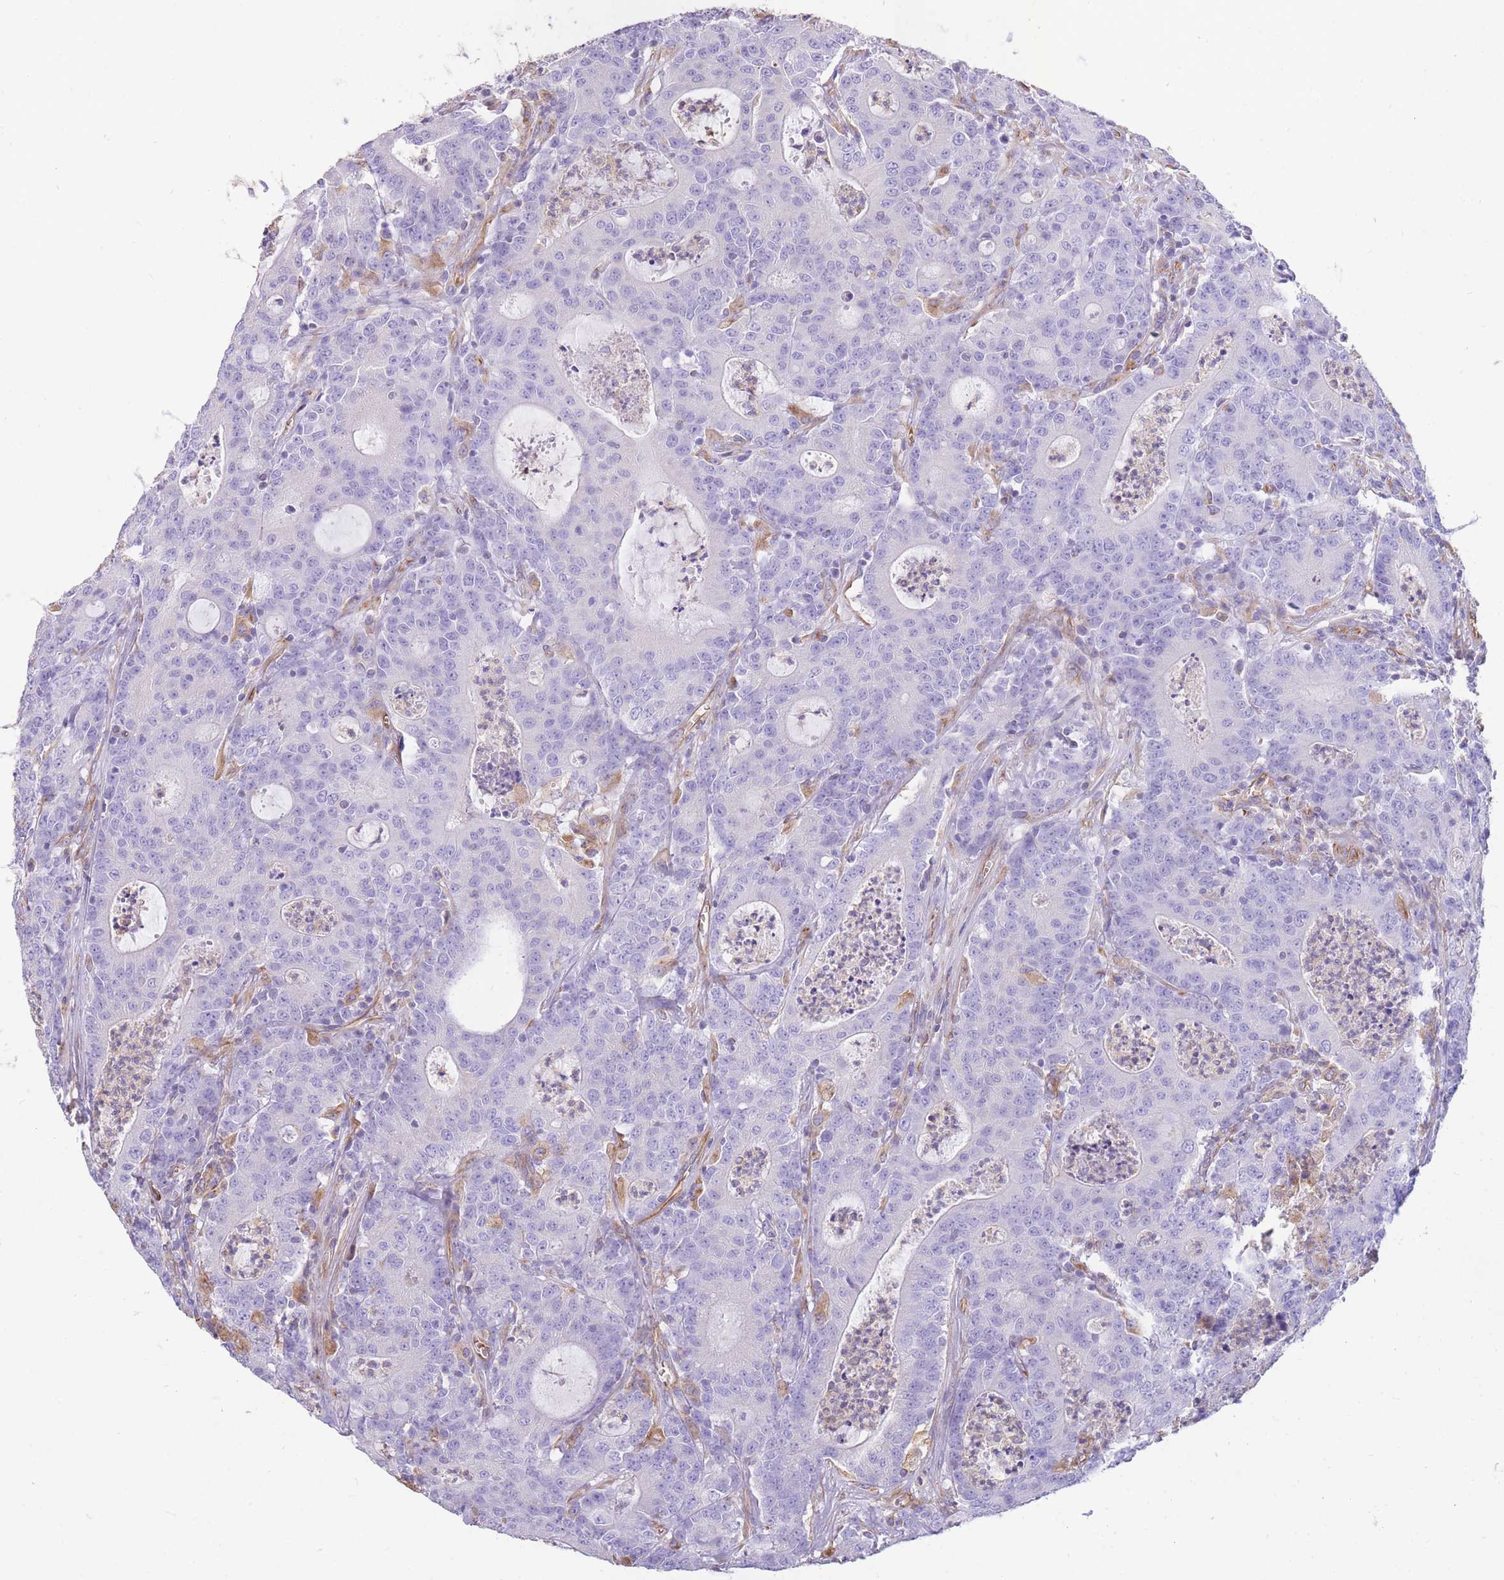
{"staining": {"intensity": "negative", "quantity": "none", "location": "none"}, "tissue": "colorectal cancer", "cell_type": "Tumor cells", "image_type": "cancer", "snomed": [{"axis": "morphology", "description": "Adenocarcinoma, NOS"}, {"axis": "topography", "description": "Colon"}], "caption": "Immunohistochemical staining of human colorectal cancer (adenocarcinoma) shows no significant positivity in tumor cells.", "gene": "ANKRD53", "patient": {"sex": "male", "age": 83}}